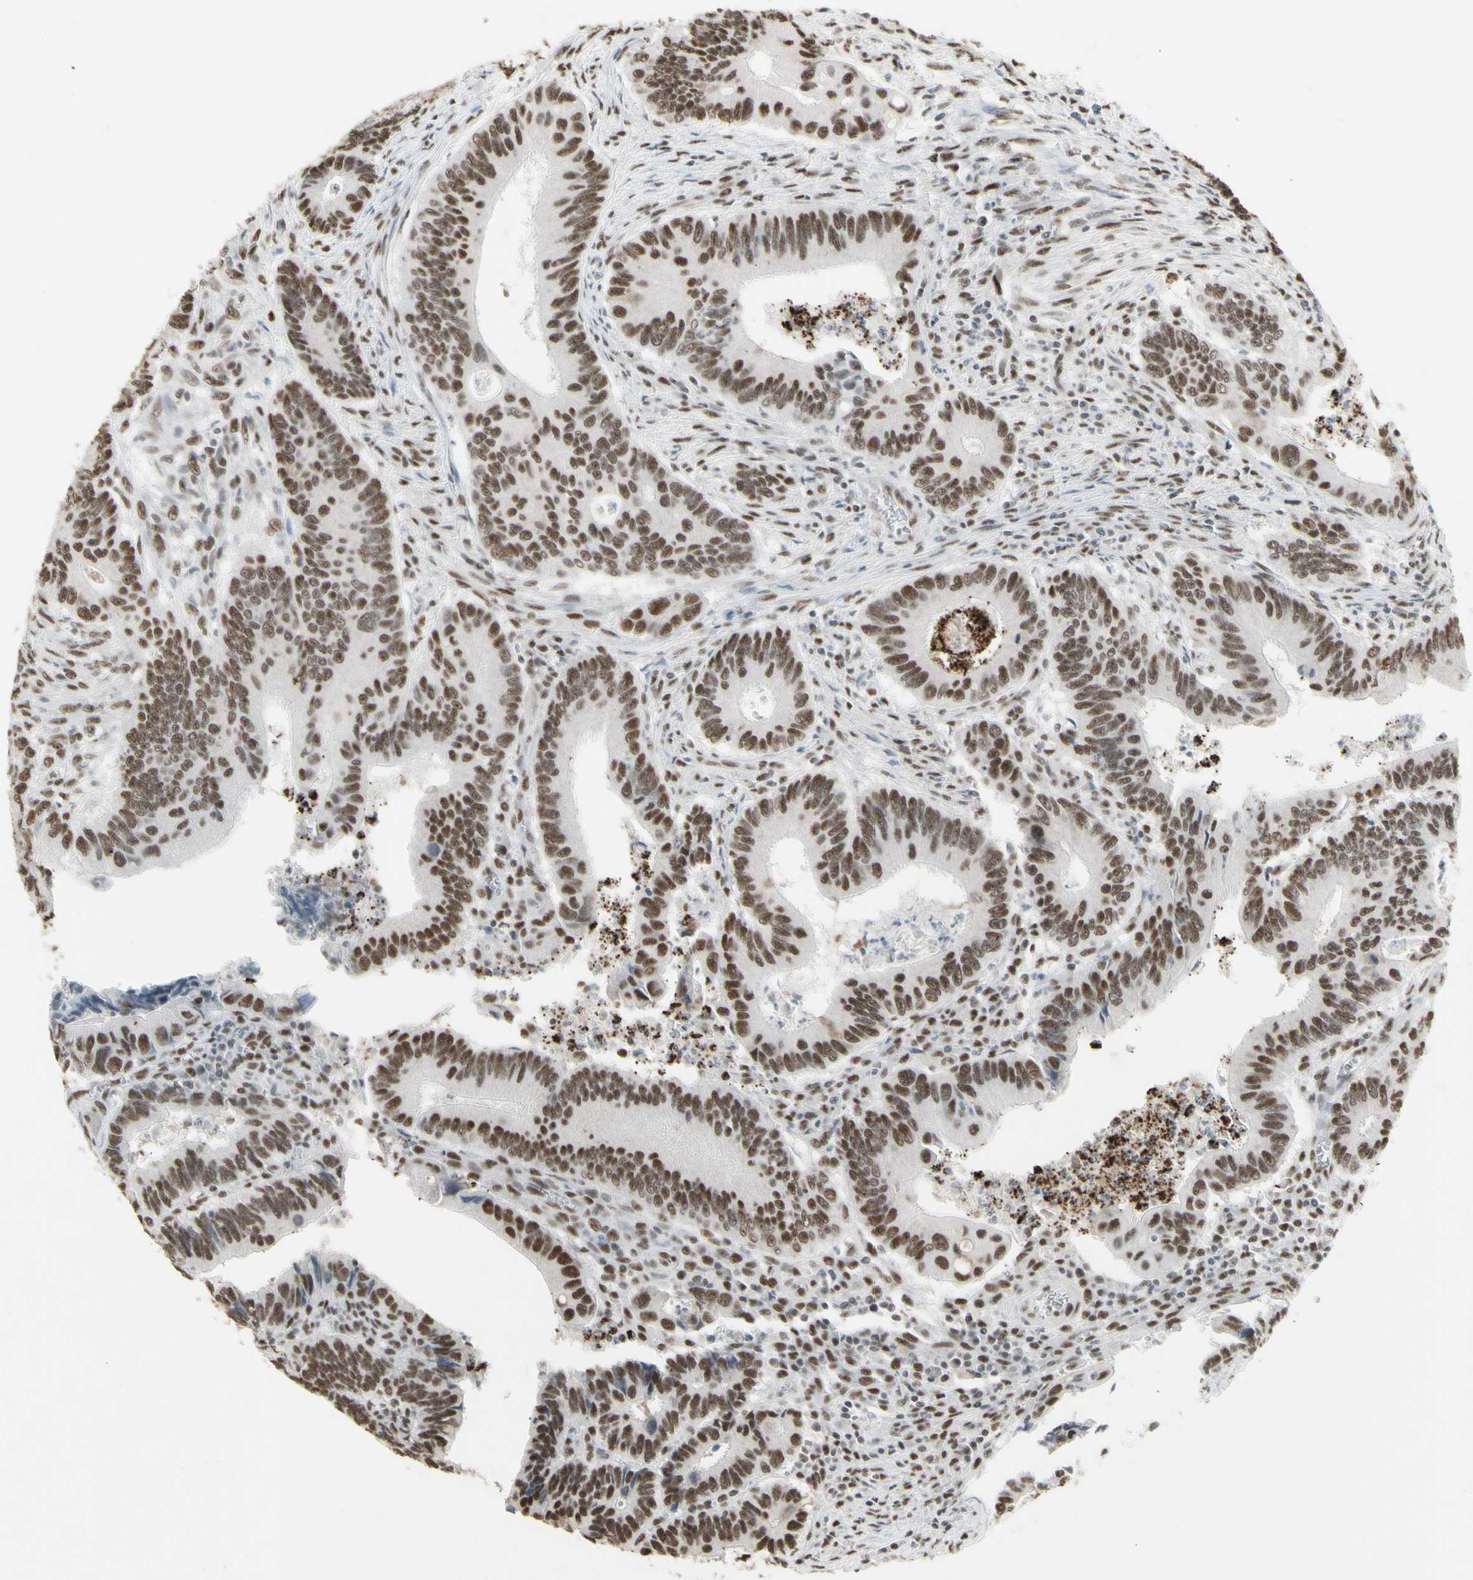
{"staining": {"intensity": "moderate", "quantity": ">75%", "location": "nuclear"}, "tissue": "colorectal cancer", "cell_type": "Tumor cells", "image_type": "cancer", "snomed": [{"axis": "morphology", "description": "Inflammation, NOS"}, {"axis": "morphology", "description": "Adenocarcinoma, NOS"}, {"axis": "topography", "description": "Colon"}], "caption": "Approximately >75% of tumor cells in human colorectal adenocarcinoma reveal moderate nuclear protein positivity as visualized by brown immunohistochemical staining.", "gene": "TRIM28", "patient": {"sex": "male", "age": 72}}